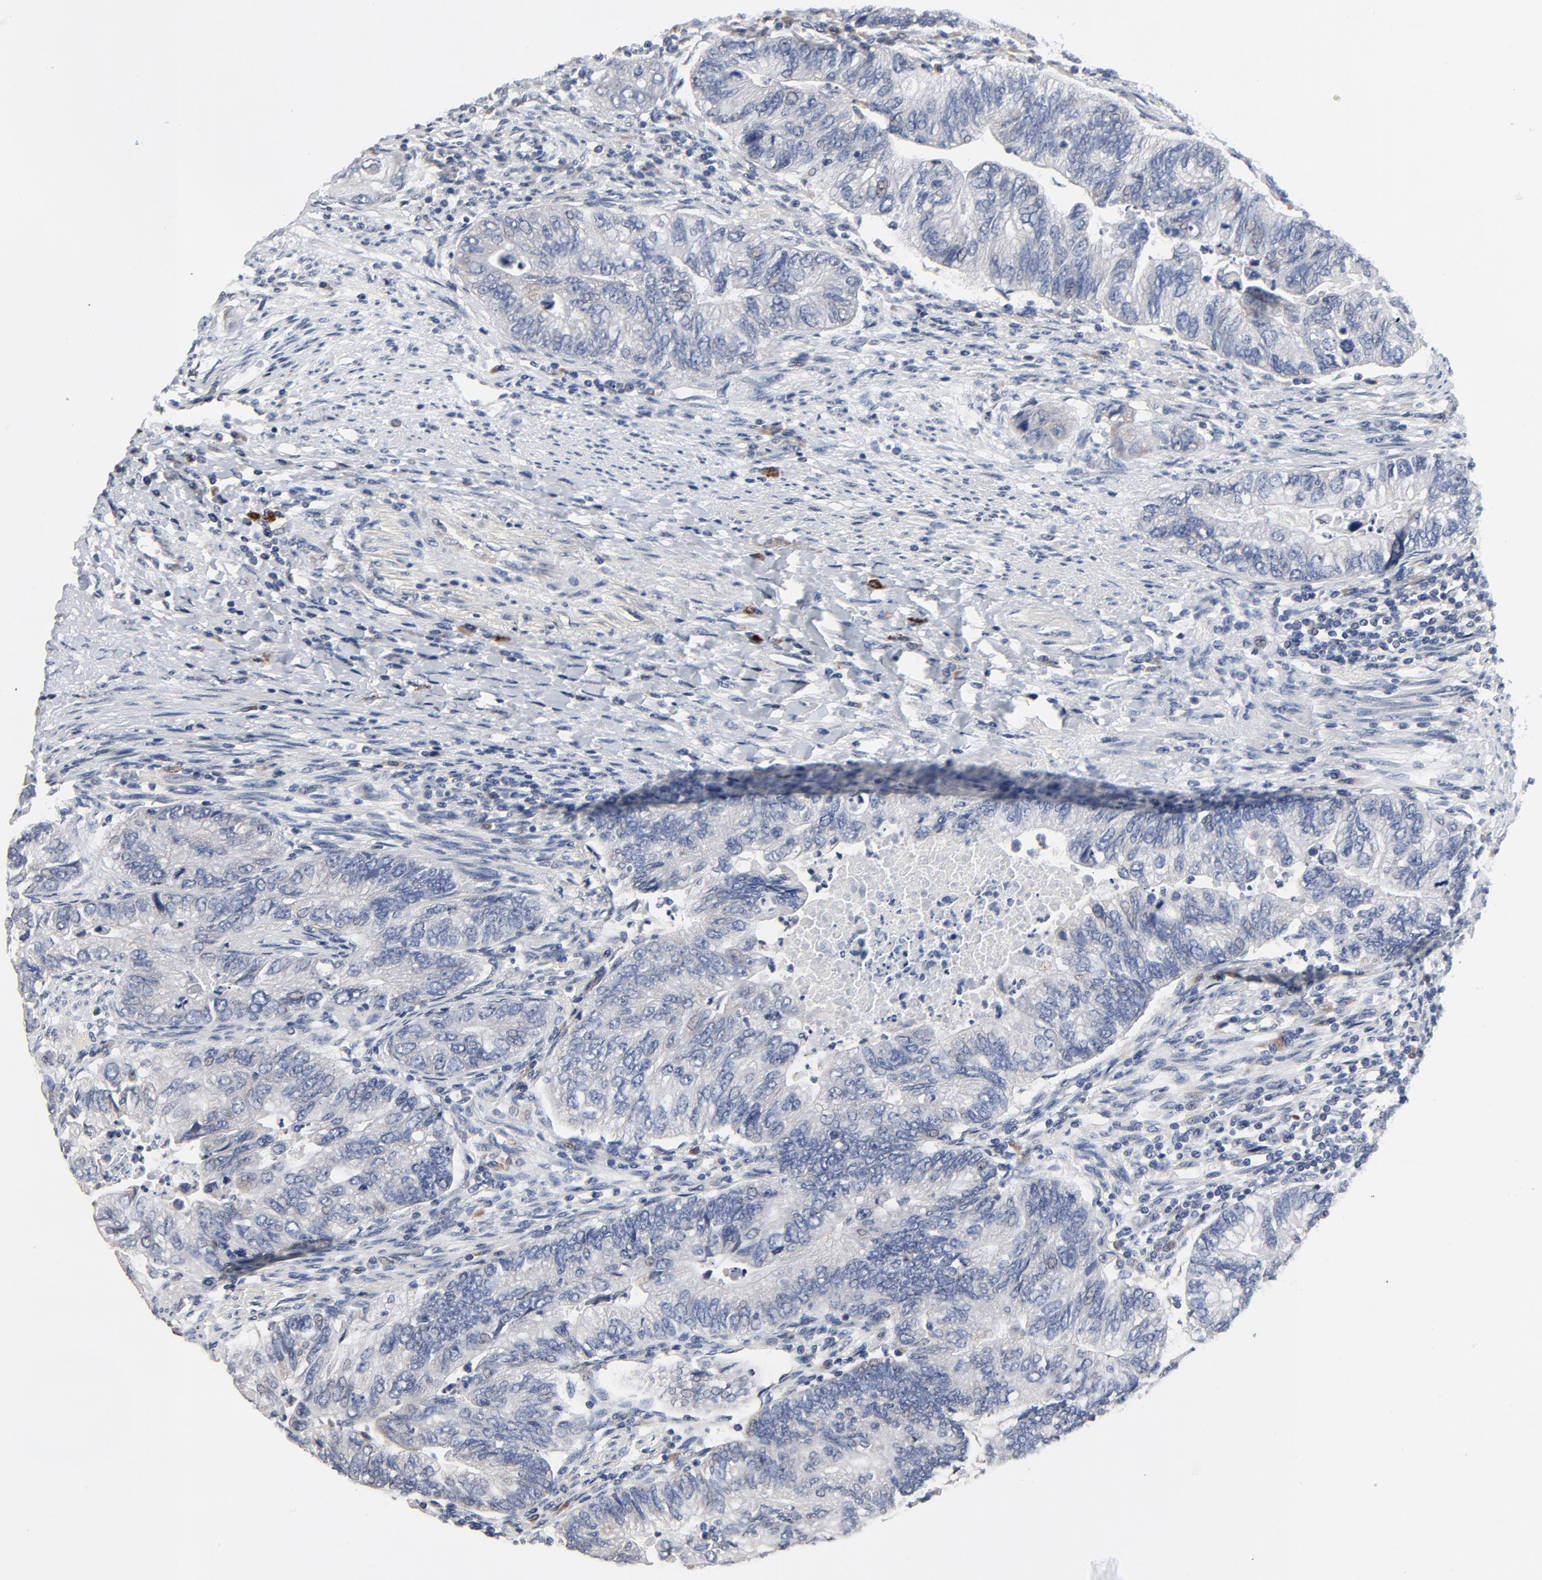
{"staining": {"intensity": "negative", "quantity": "none", "location": "none"}, "tissue": "colorectal cancer", "cell_type": "Tumor cells", "image_type": "cancer", "snomed": [{"axis": "morphology", "description": "Adenocarcinoma, NOS"}, {"axis": "topography", "description": "Colon"}], "caption": "This is an immunohistochemistry photomicrograph of colorectal cancer (adenocarcinoma). There is no positivity in tumor cells.", "gene": "FBXL5", "patient": {"sex": "female", "age": 11}}